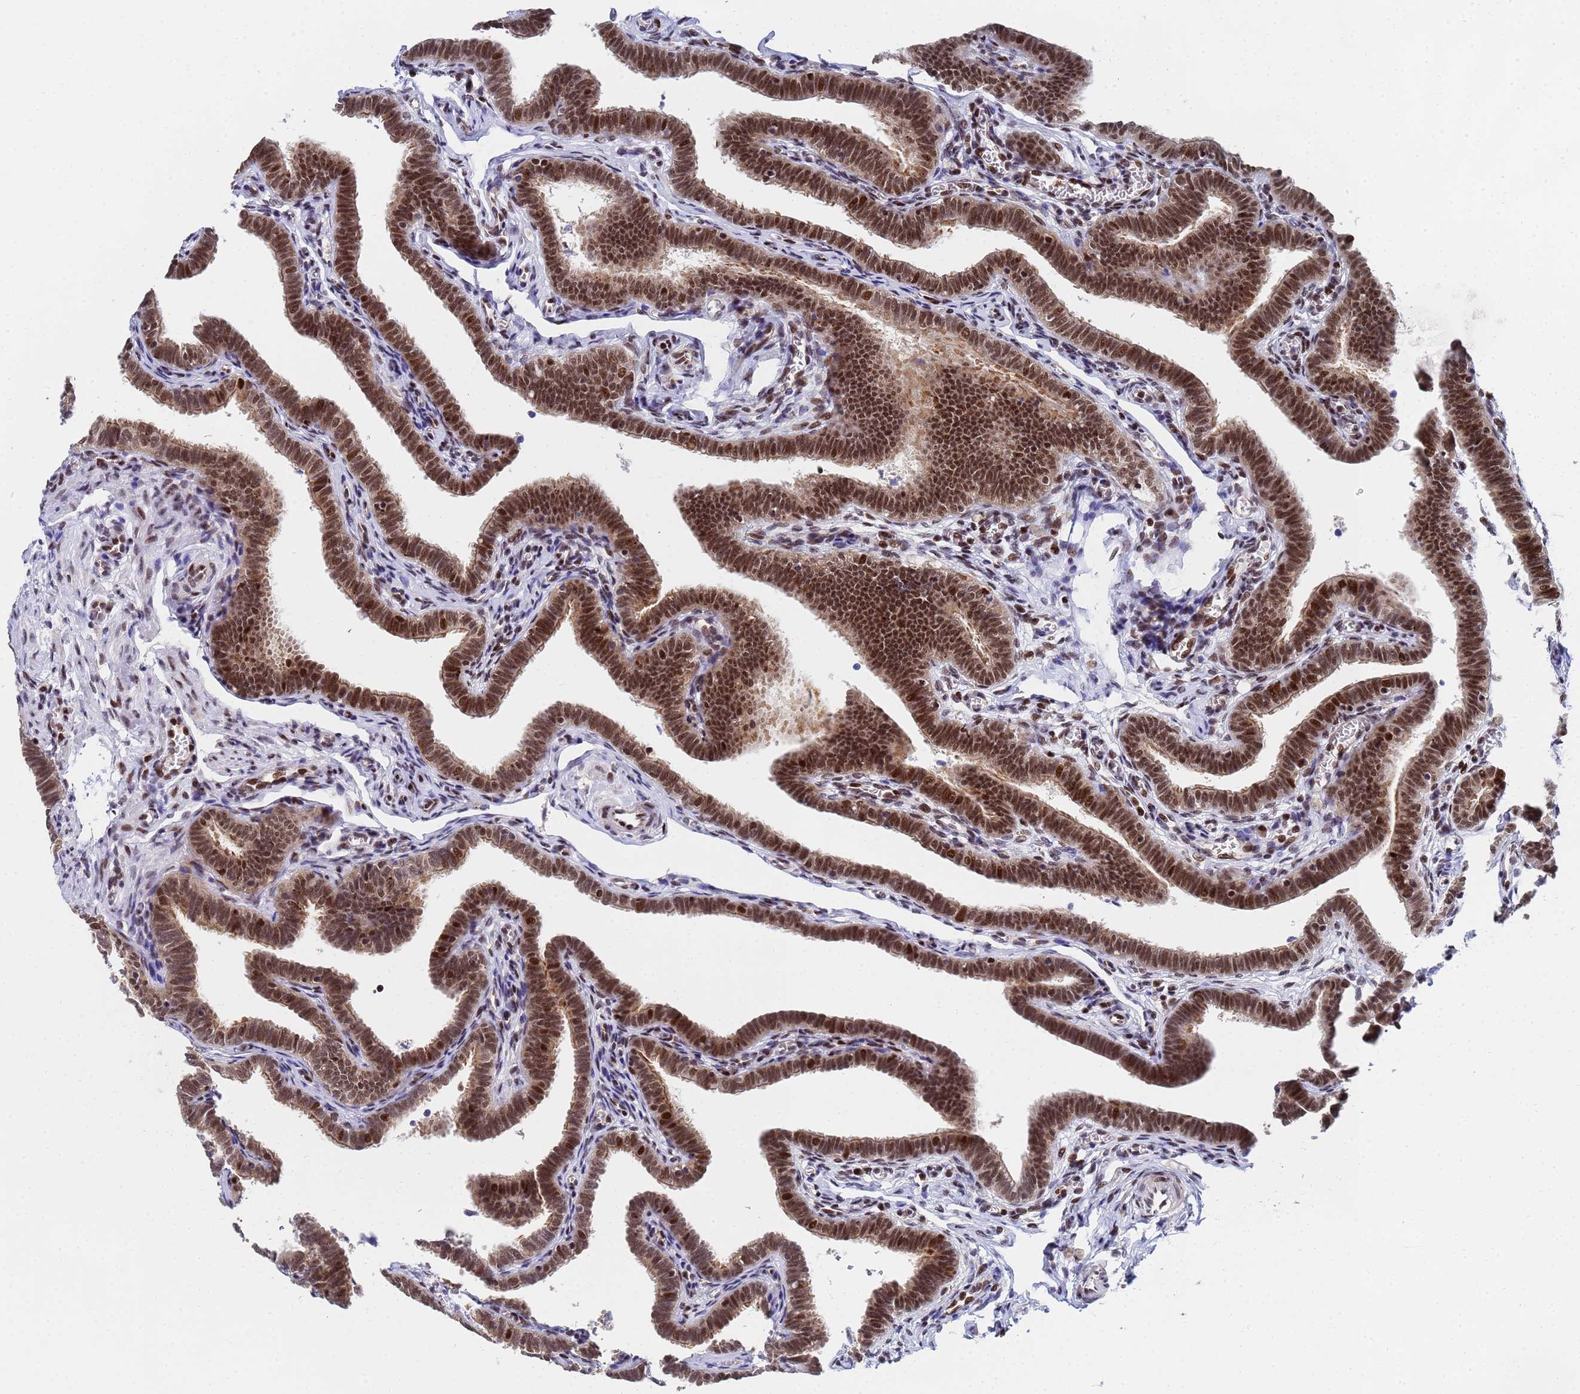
{"staining": {"intensity": "strong", "quantity": ">75%", "location": "nuclear"}, "tissue": "fallopian tube", "cell_type": "Glandular cells", "image_type": "normal", "snomed": [{"axis": "morphology", "description": "Normal tissue, NOS"}, {"axis": "topography", "description": "Fallopian tube"}], "caption": "A high-resolution histopathology image shows IHC staining of normal fallopian tube, which reveals strong nuclear positivity in about >75% of glandular cells.", "gene": "AP5Z1", "patient": {"sex": "female", "age": 36}}